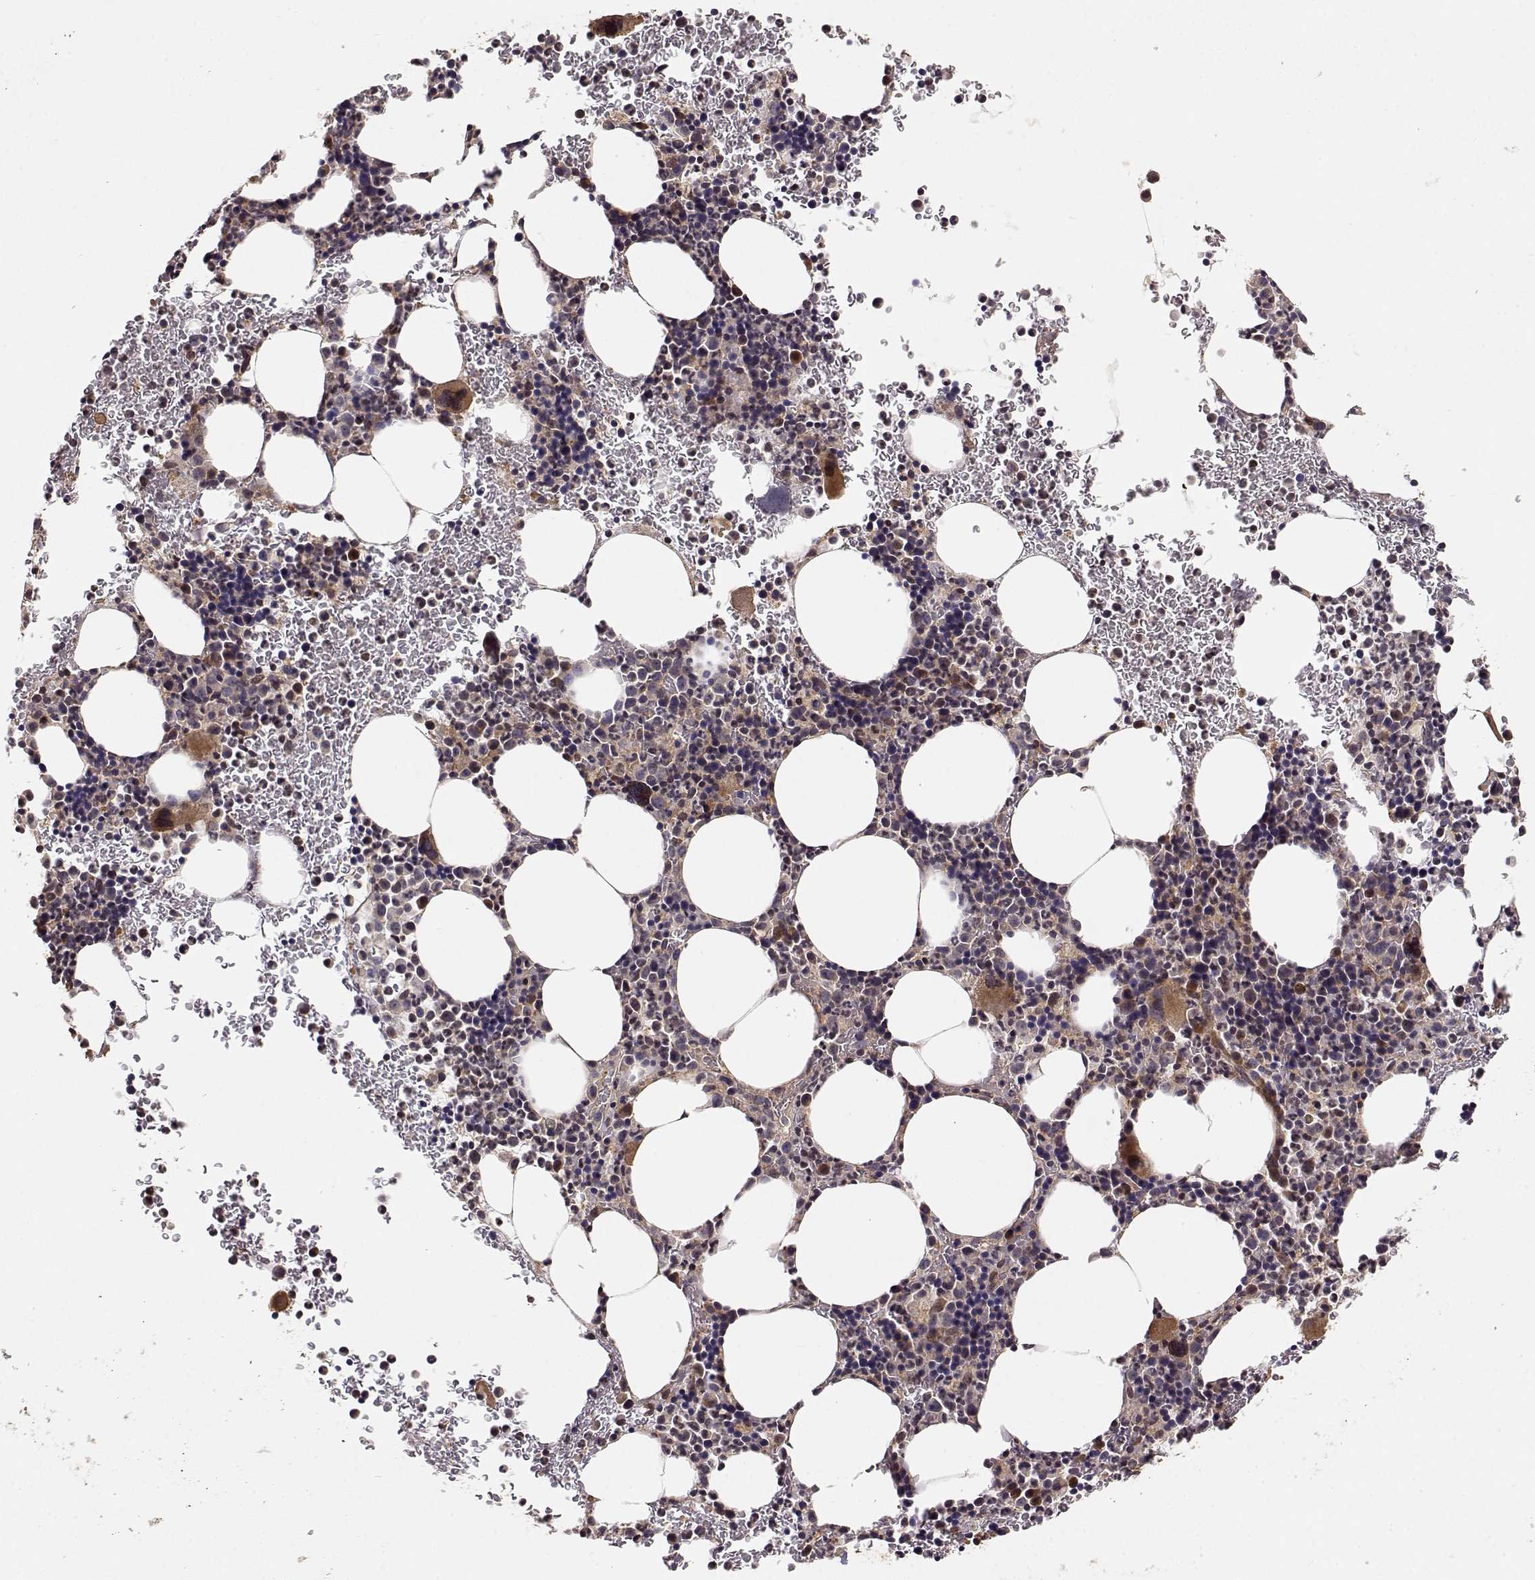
{"staining": {"intensity": "moderate", "quantity": "<25%", "location": "cytoplasmic/membranous"}, "tissue": "bone marrow", "cell_type": "Hematopoietic cells", "image_type": "normal", "snomed": [{"axis": "morphology", "description": "Normal tissue, NOS"}, {"axis": "topography", "description": "Bone marrow"}], "caption": "This image demonstrates IHC staining of benign bone marrow, with low moderate cytoplasmic/membranous staining in approximately <25% of hematopoietic cells.", "gene": "PICK1", "patient": {"sex": "male", "age": 72}}